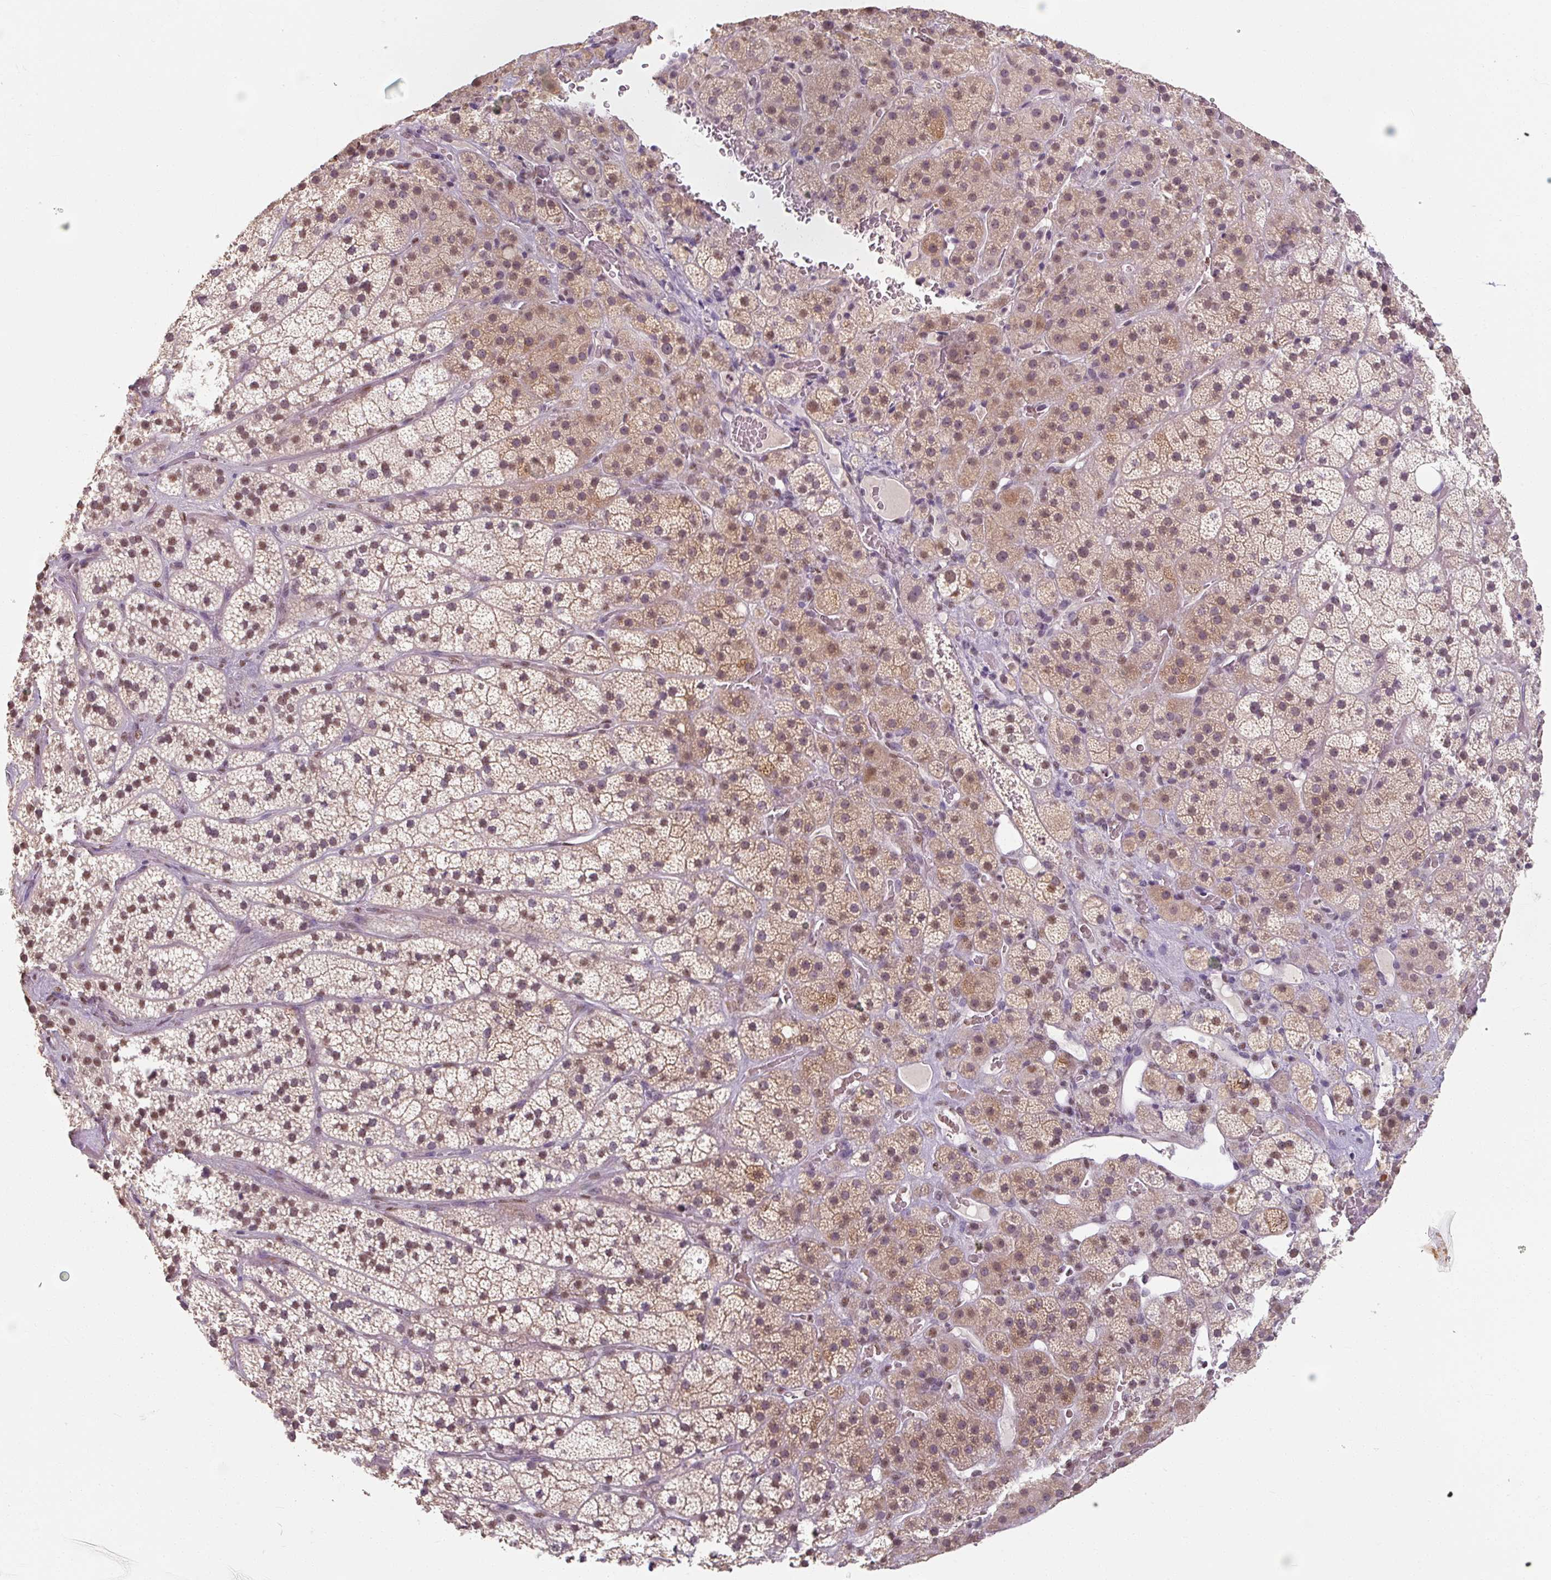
{"staining": {"intensity": "moderate", "quantity": "25%-75%", "location": "cytoplasmic/membranous,nuclear"}, "tissue": "adrenal gland", "cell_type": "Glandular cells", "image_type": "normal", "snomed": [{"axis": "morphology", "description": "Normal tissue, NOS"}, {"axis": "topography", "description": "Adrenal gland"}], "caption": "Immunohistochemistry (DAB) staining of normal human adrenal gland demonstrates moderate cytoplasmic/membranous,nuclear protein expression in approximately 25%-75% of glandular cells. Using DAB (brown) and hematoxylin (blue) stains, captured at high magnification using brightfield microscopy.", "gene": "ENSG00000291316", "patient": {"sex": "male", "age": 57}}